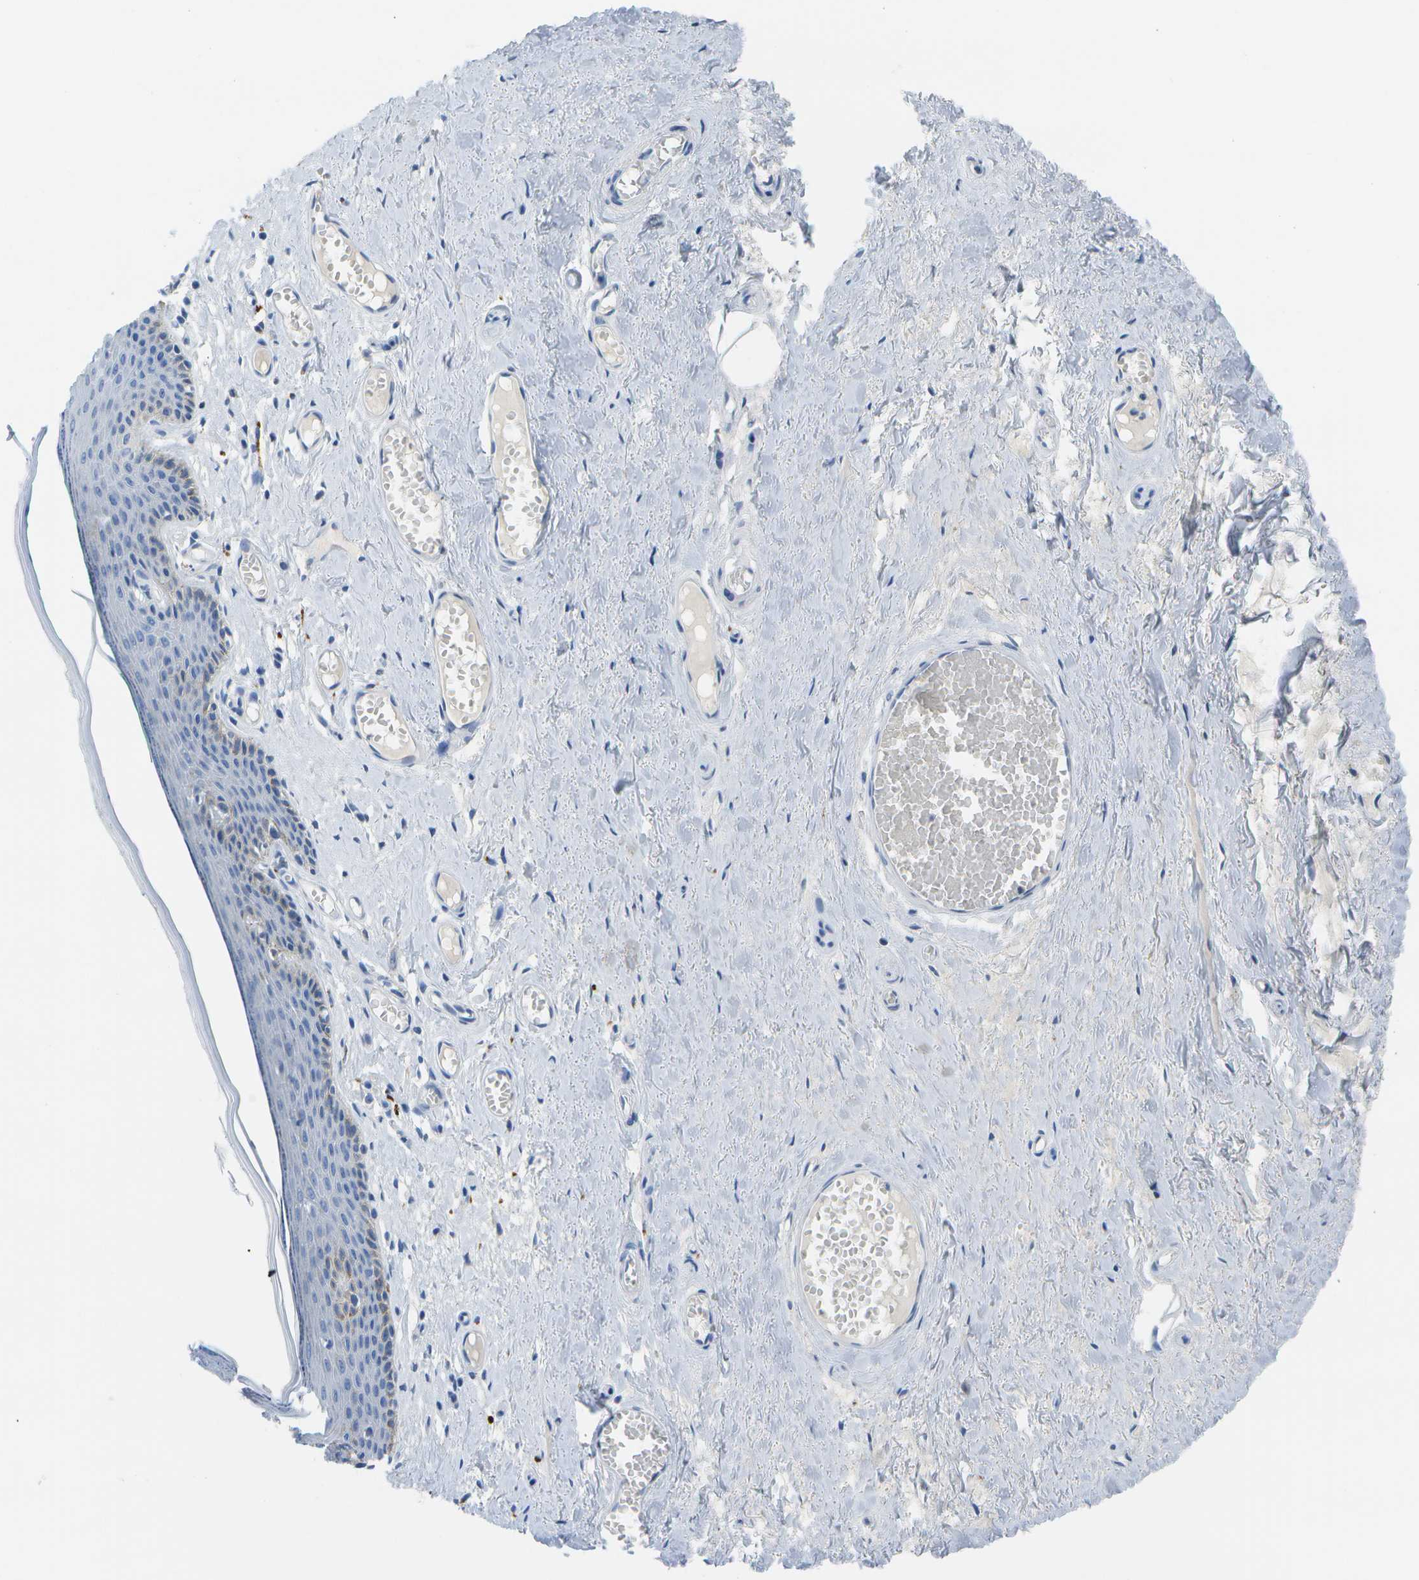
{"staining": {"intensity": "negative", "quantity": "none", "location": "none"}, "tissue": "skin", "cell_type": "Epidermal cells", "image_type": "normal", "snomed": [{"axis": "morphology", "description": "Normal tissue, NOS"}, {"axis": "topography", "description": "Adipose tissue"}, {"axis": "topography", "description": "Vascular tissue"}, {"axis": "topography", "description": "Anal"}, {"axis": "topography", "description": "Peripheral nerve tissue"}], "caption": "There is no significant staining in epidermal cells of skin.", "gene": "MS4A1", "patient": {"sex": "female", "age": 54}}